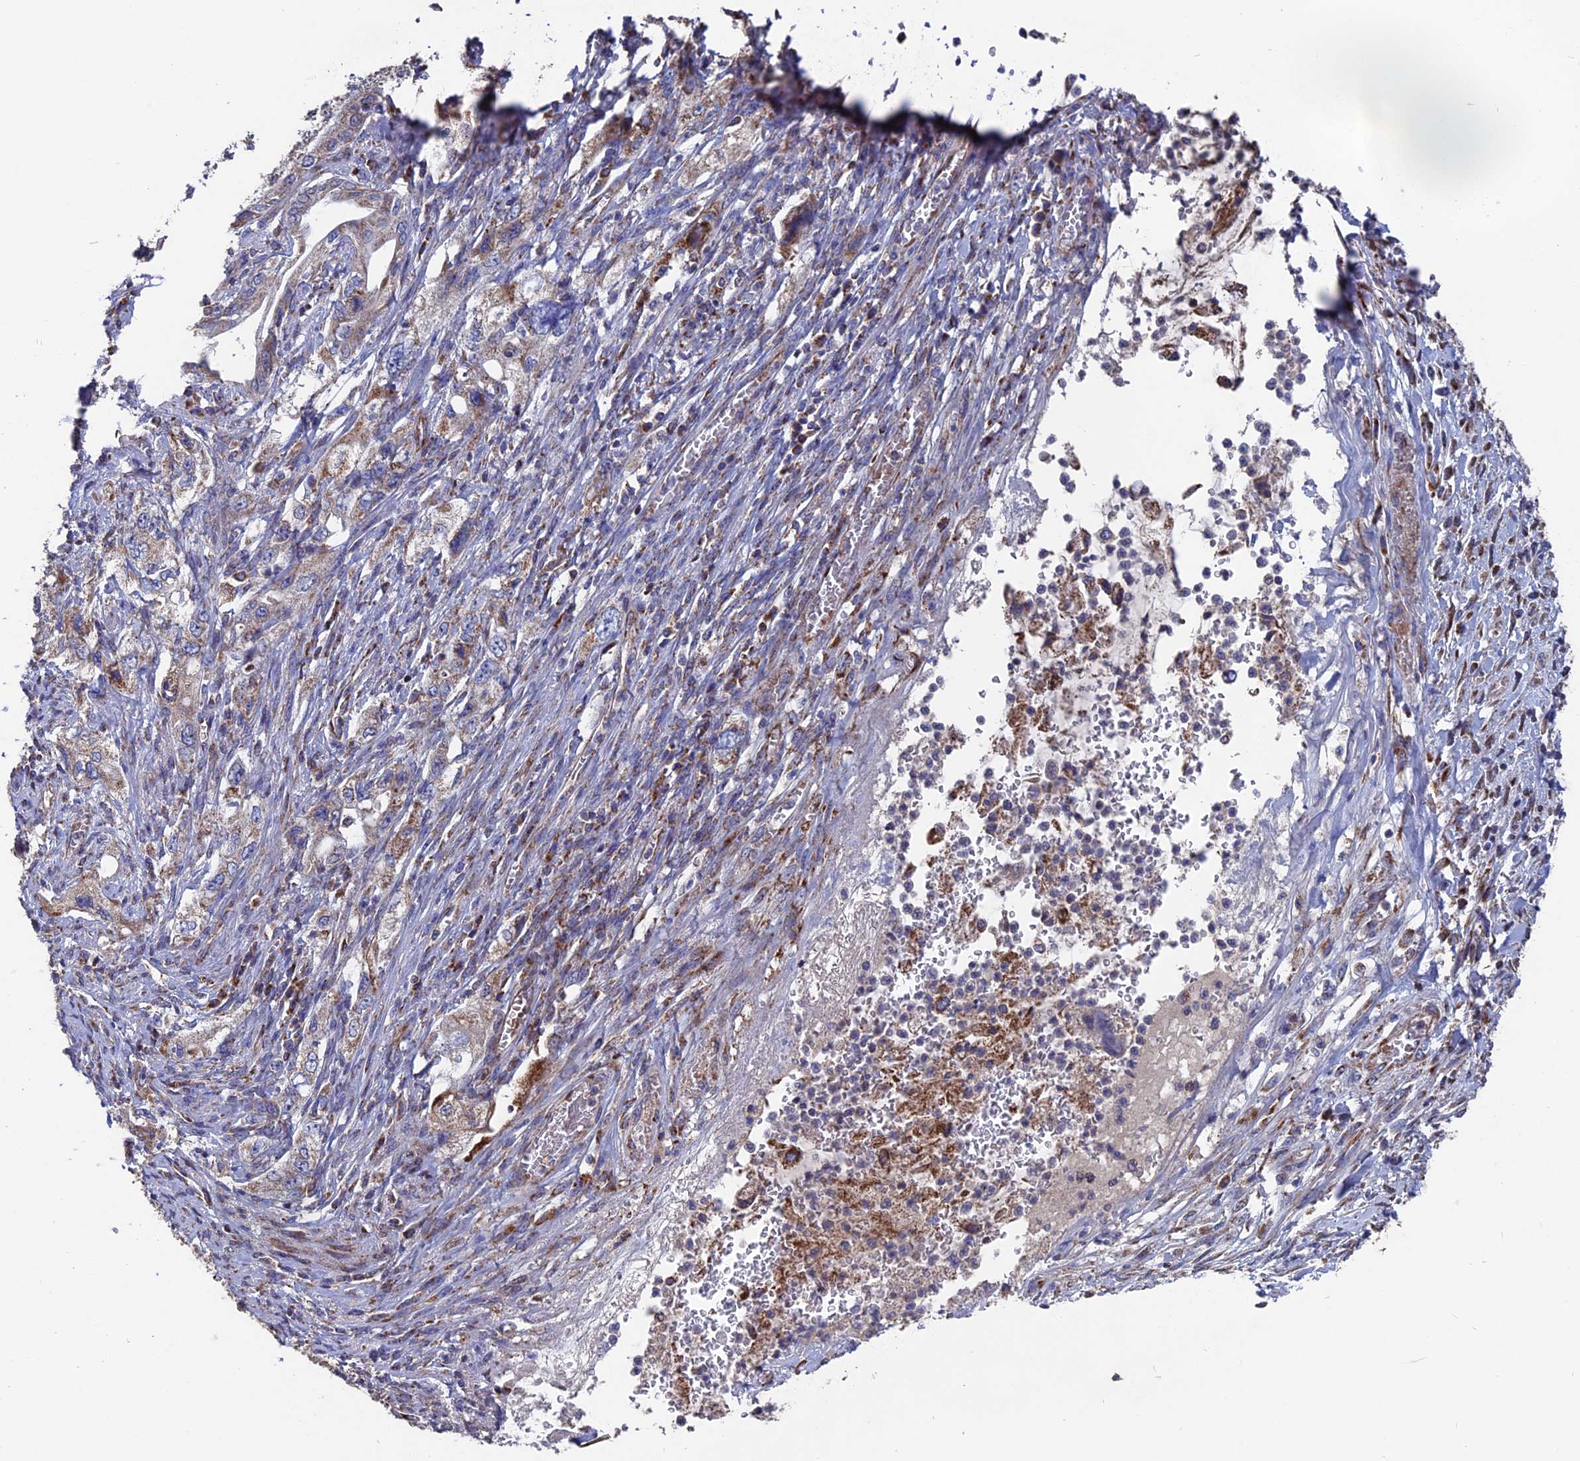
{"staining": {"intensity": "moderate", "quantity": "25%-75%", "location": "cytoplasmic/membranous"}, "tissue": "pancreatic cancer", "cell_type": "Tumor cells", "image_type": "cancer", "snomed": [{"axis": "morphology", "description": "Adenocarcinoma, NOS"}, {"axis": "topography", "description": "Pancreas"}], "caption": "High-power microscopy captured an immunohistochemistry (IHC) histopathology image of pancreatic cancer, revealing moderate cytoplasmic/membranous expression in about 25%-75% of tumor cells.", "gene": "TGFA", "patient": {"sex": "female", "age": 73}}